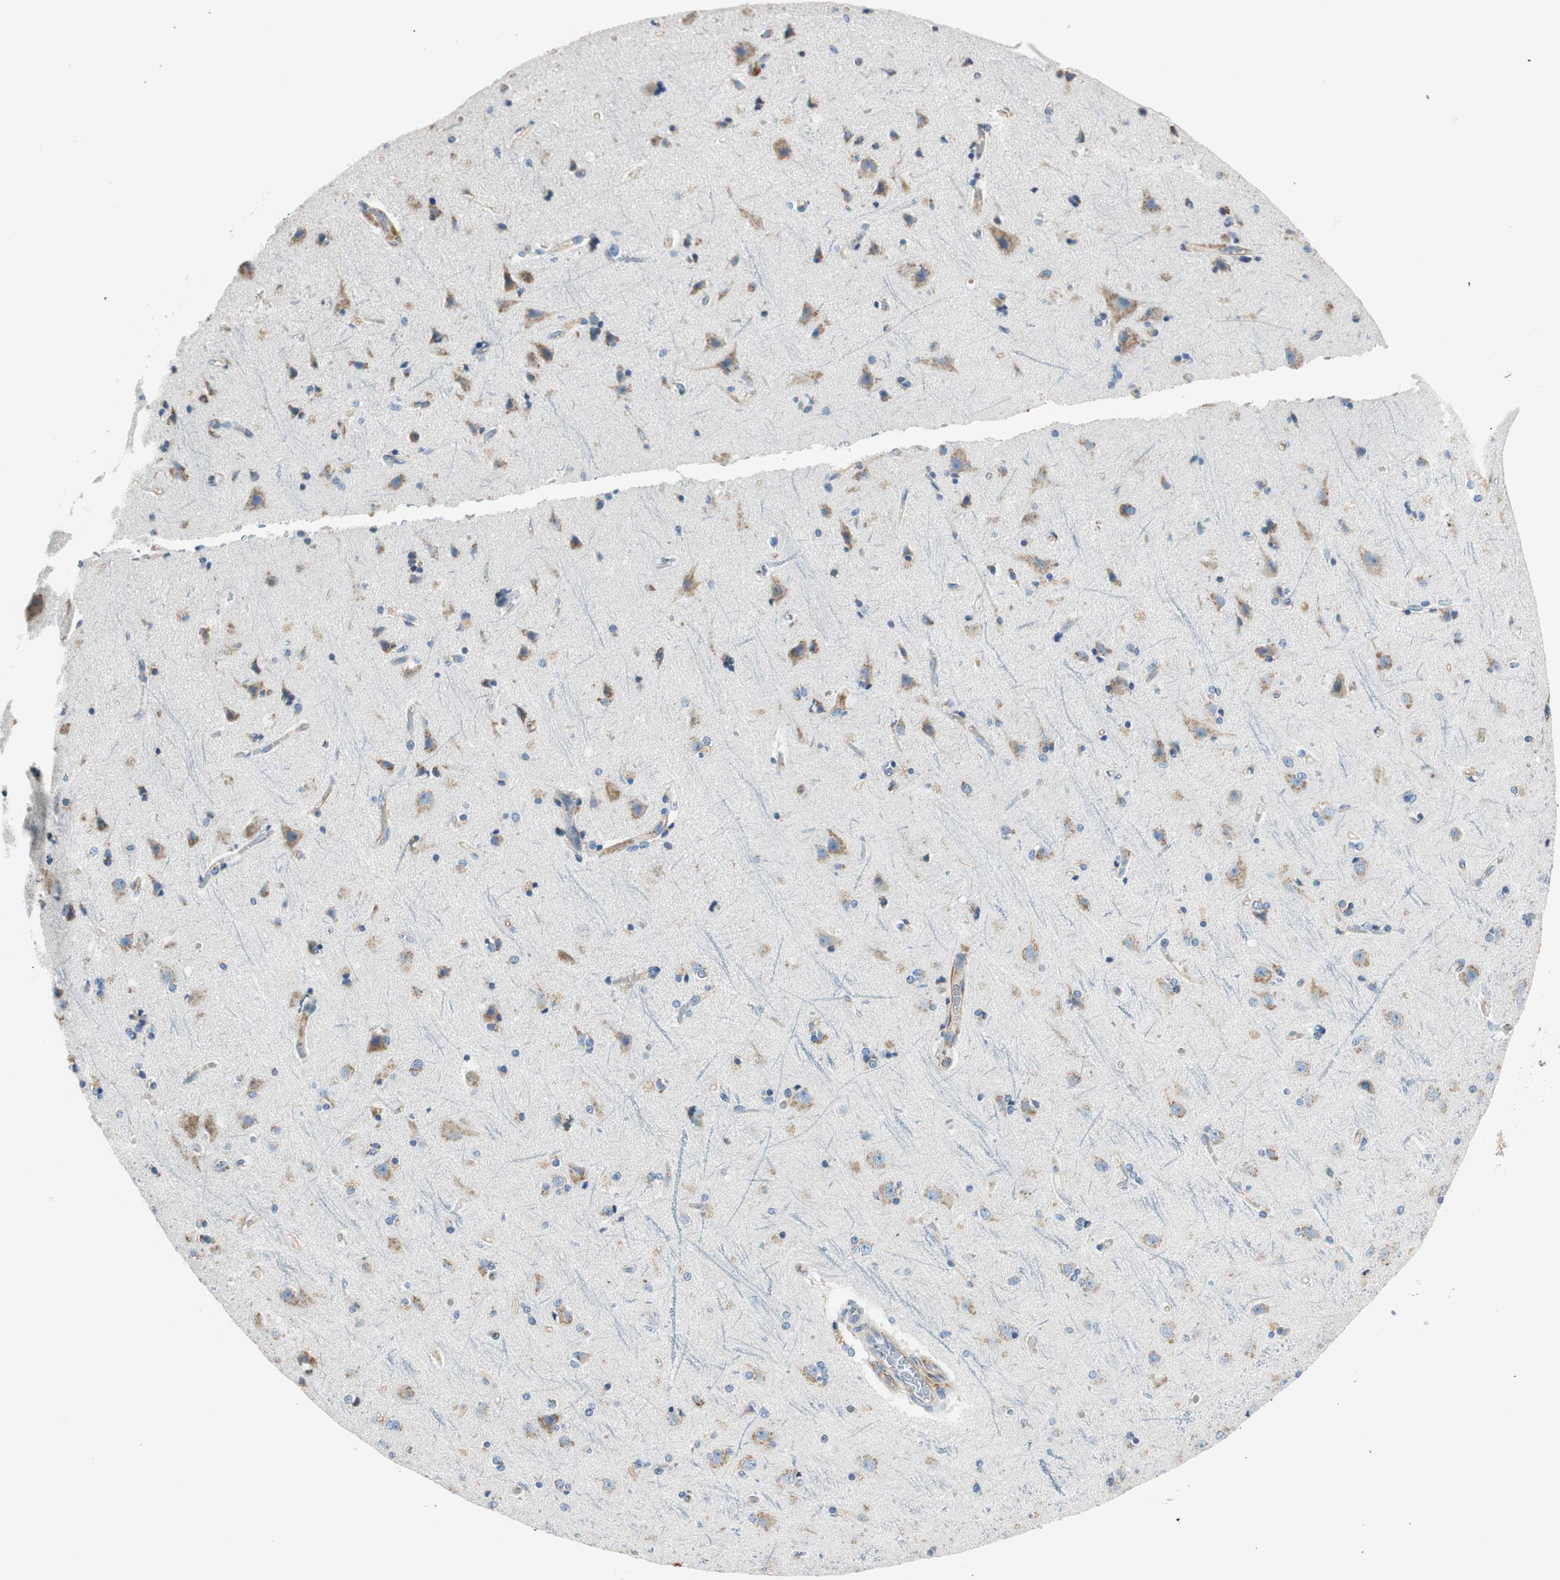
{"staining": {"intensity": "moderate", "quantity": ">75%", "location": "cytoplasmic/membranous"}, "tissue": "cerebral cortex", "cell_type": "Endothelial cells", "image_type": "normal", "snomed": [{"axis": "morphology", "description": "Normal tissue, NOS"}, {"axis": "topography", "description": "Cerebral cortex"}], "caption": "Immunohistochemistry (IHC) (DAB) staining of benign cerebral cortex reveals moderate cytoplasmic/membranous protein expression in about >75% of endothelial cells.", "gene": "TMF1", "patient": {"sex": "female", "age": 54}}